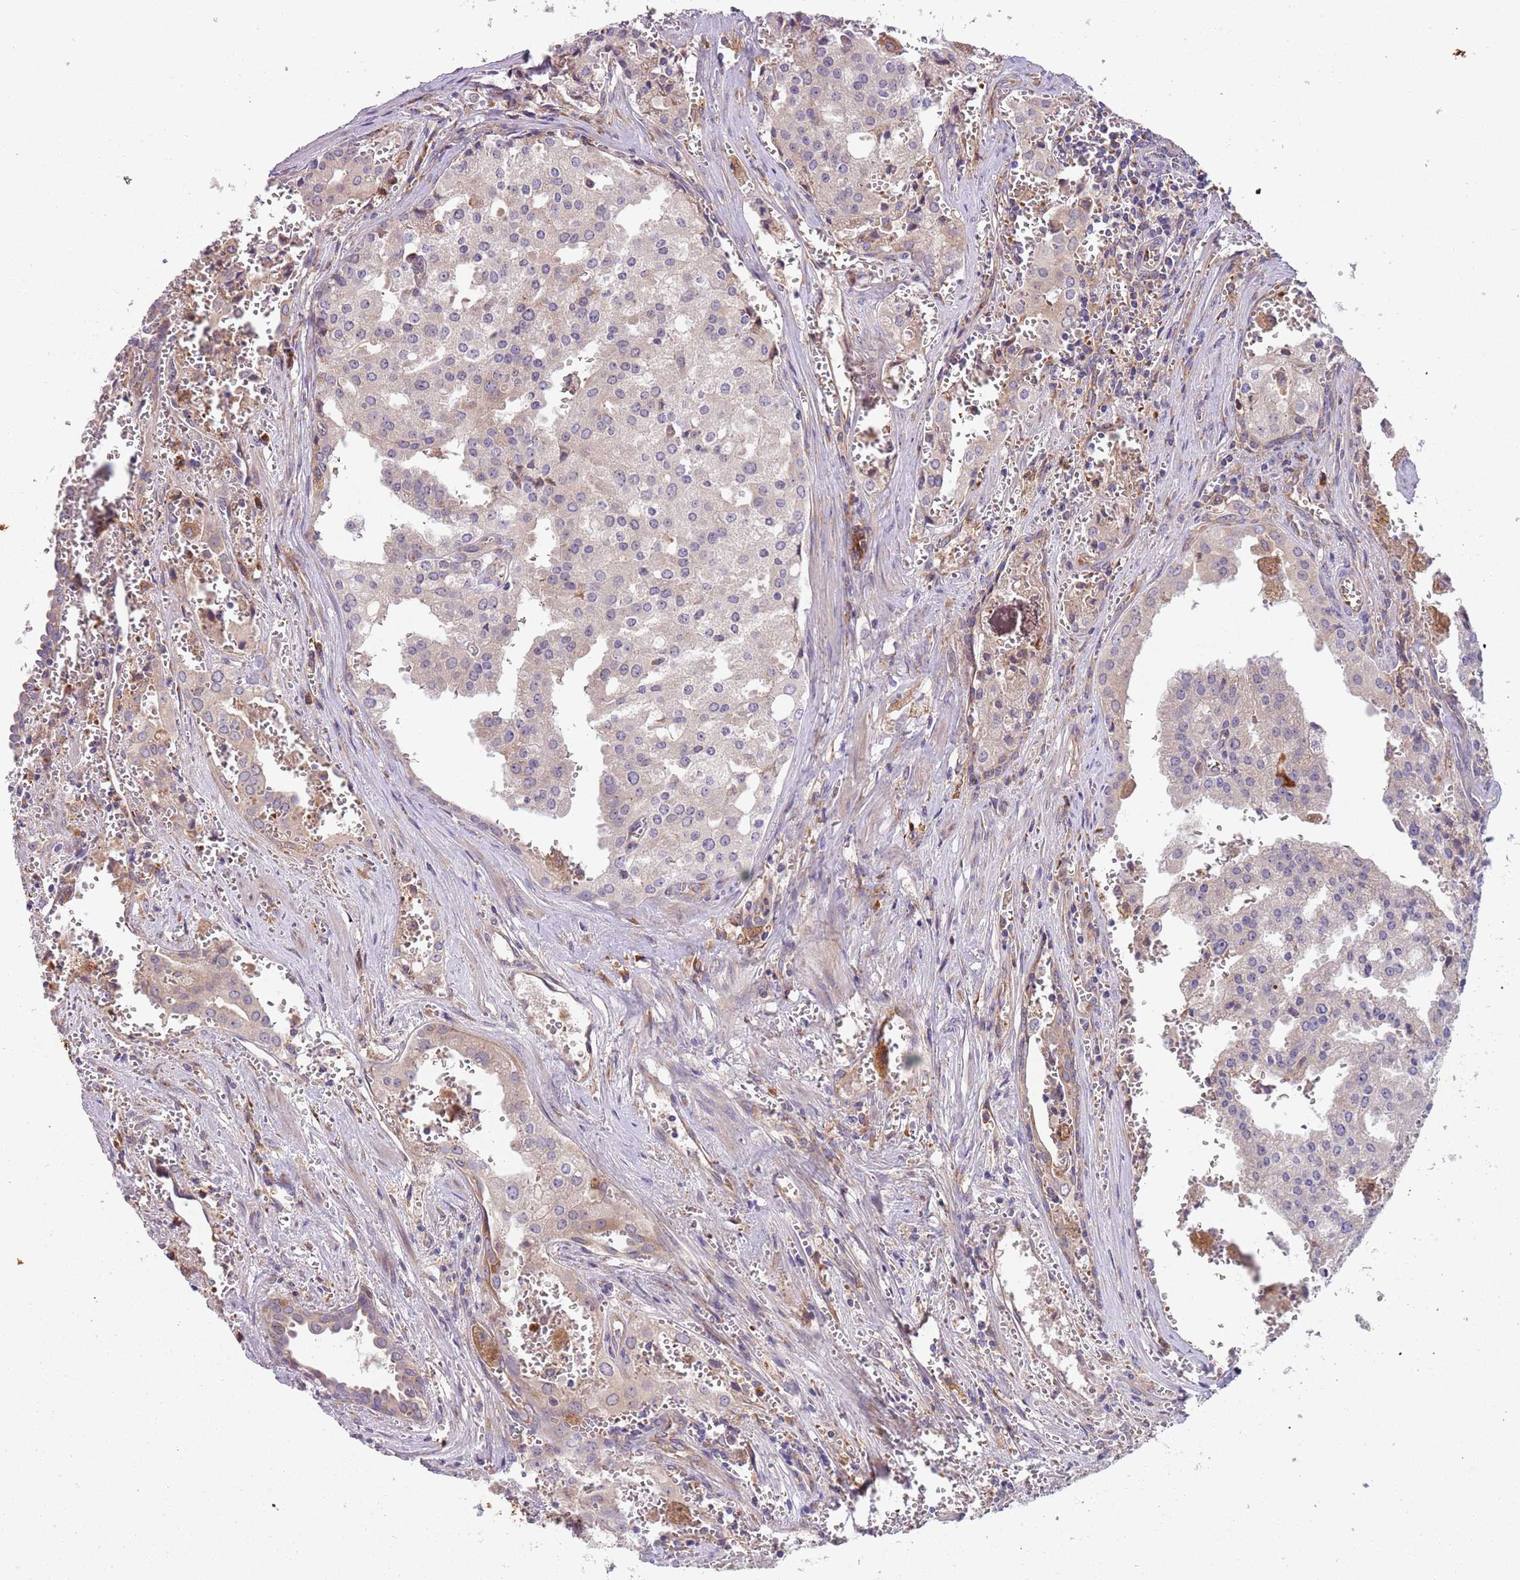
{"staining": {"intensity": "weak", "quantity": "<25%", "location": "cytoplasmic/membranous"}, "tissue": "prostate cancer", "cell_type": "Tumor cells", "image_type": "cancer", "snomed": [{"axis": "morphology", "description": "Adenocarcinoma, High grade"}, {"axis": "topography", "description": "Prostate"}], "caption": "Prostate cancer (high-grade adenocarcinoma) stained for a protein using immunohistochemistry exhibits no staining tumor cells.", "gene": "VWCE", "patient": {"sex": "male", "age": 68}}